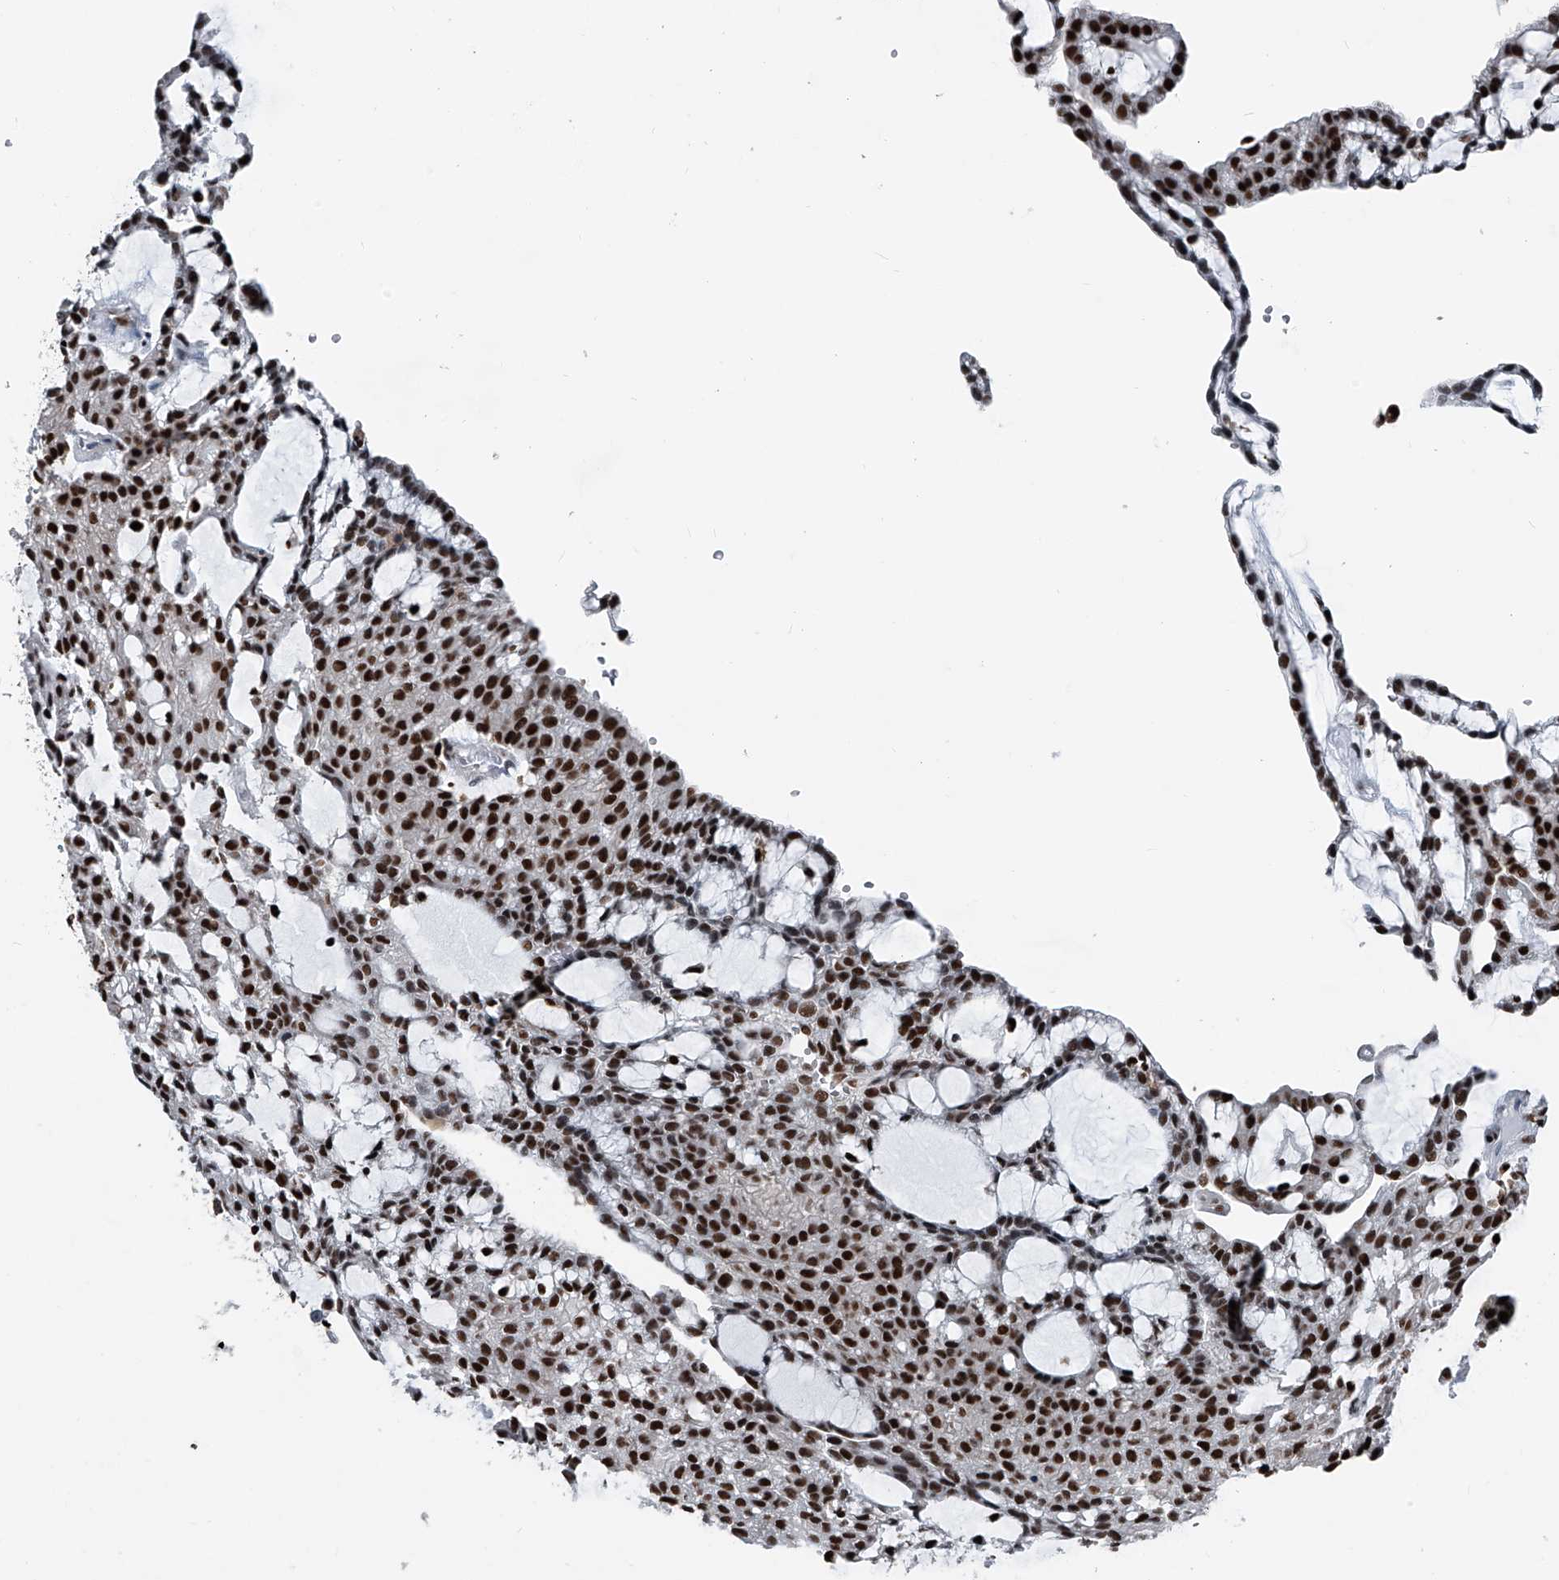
{"staining": {"intensity": "strong", "quantity": ">75%", "location": "nuclear"}, "tissue": "renal cancer", "cell_type": "Tumor cells", "image_type": "cancer", "snomed": [{"axis": "morphology", "description": "Adenocarcinoma, NOS"}, {"axis": "topography", "description": "Kidney"}], "caption": "A histopathology image showing strong nuclear staining in about >75% of tumor cells in renal cancer (adenocarcinoma), as visualized by brown immunohistochemical staining.", "gene": "FKBP5", "patient": {"sex": "male", "age": 63}}